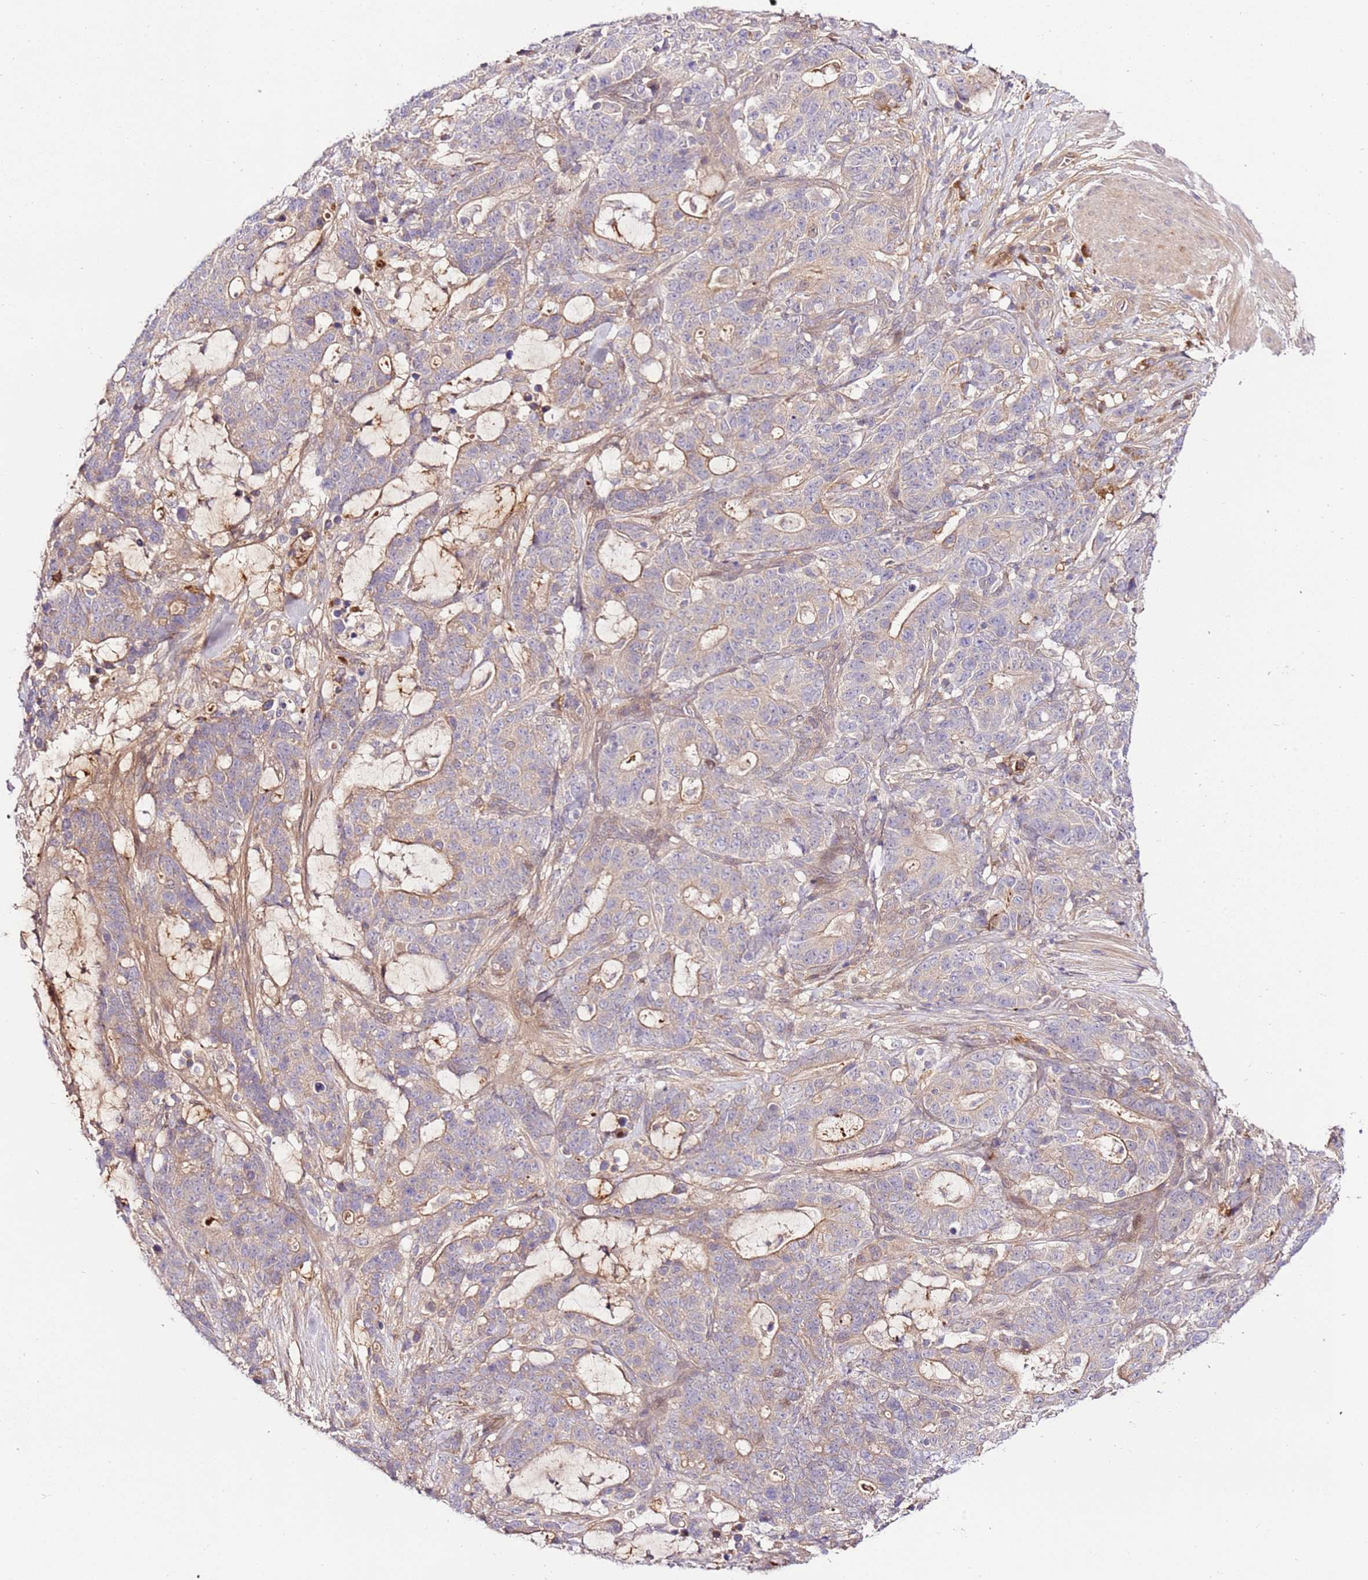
{"staining": {"intensity": "negative", "quantity": "none", "location": "none"}, "tissue": "stomach cancer", "cell_type": "Tumor cells", "image_type": "cancer", "snomed": [{"axis": "morphology", "description": "Normal tissue, NOS"}, {"axis": "morphology", "description": "Adenocarcinoma, NOS"}, {"axis": "topography", "description": "Stomach"}], "caption": "There is no significant expression in tumor cells of stomach cancer (adenocarcinoma).", "gene": "C8G", "patient": {"sex": "female", "age": 64}}